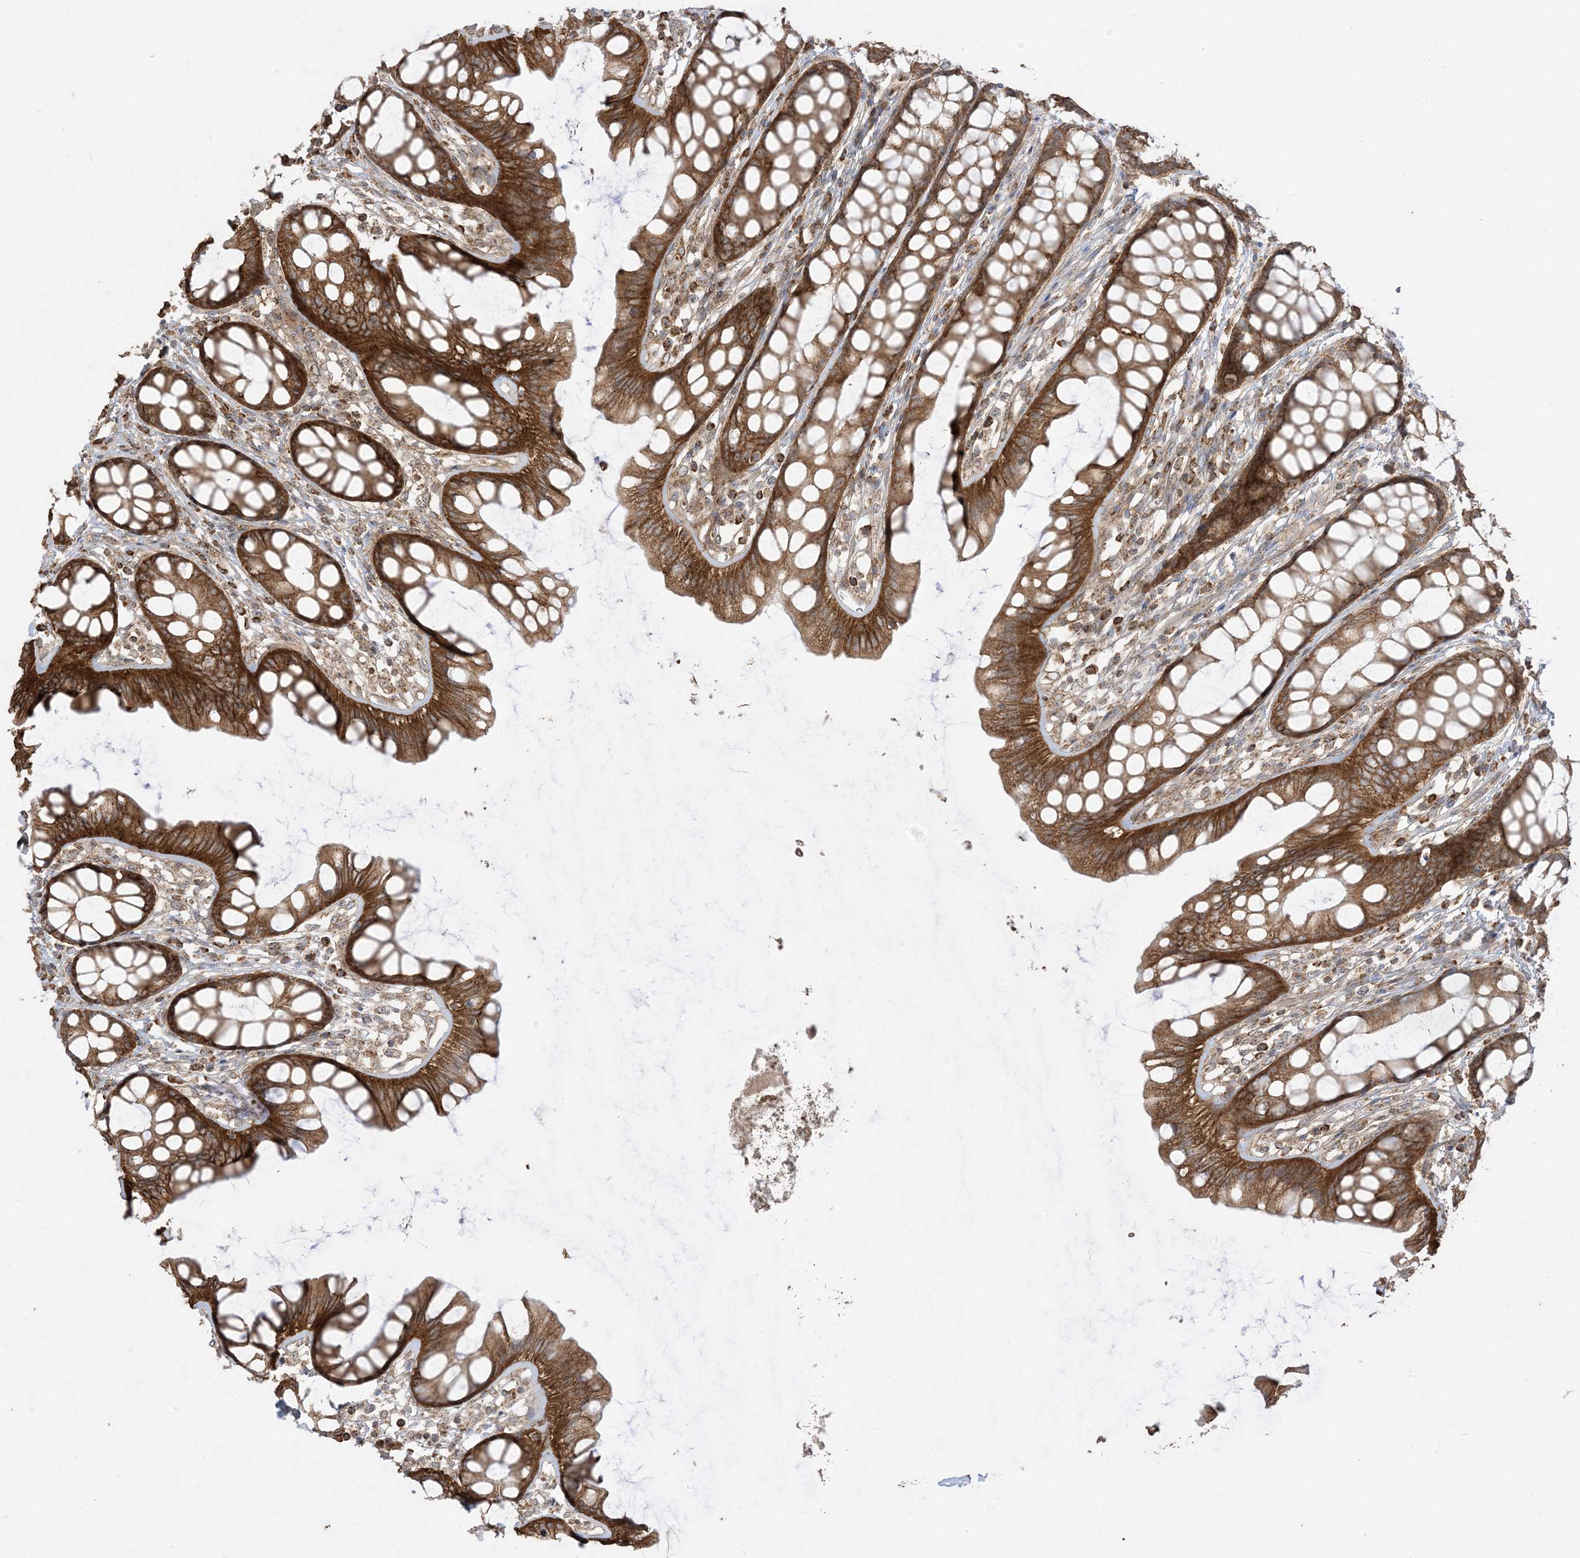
{"staining": {"intensity": "moderate", "quantity": ">75%", "location": "cytoplasmic/membranous"}, "tissue": "rectum", "cell_type": "Glandular cells", "image_type": "normal", "snomed": [{"axis": "morphology", "description": "Normal tissue, NOS"}, {"axis": "topography", "description": "Rectum"}], "caption": "Immunohistochemistry histopathology image of benign human rectum stained for a protein (brown), which reveals medium levels of moderate cytoplasmic/membranous expression in approximately >75% of glandular cells.", "gene": "SIRT3", "patient": {"sex": "female", "age": 65}}